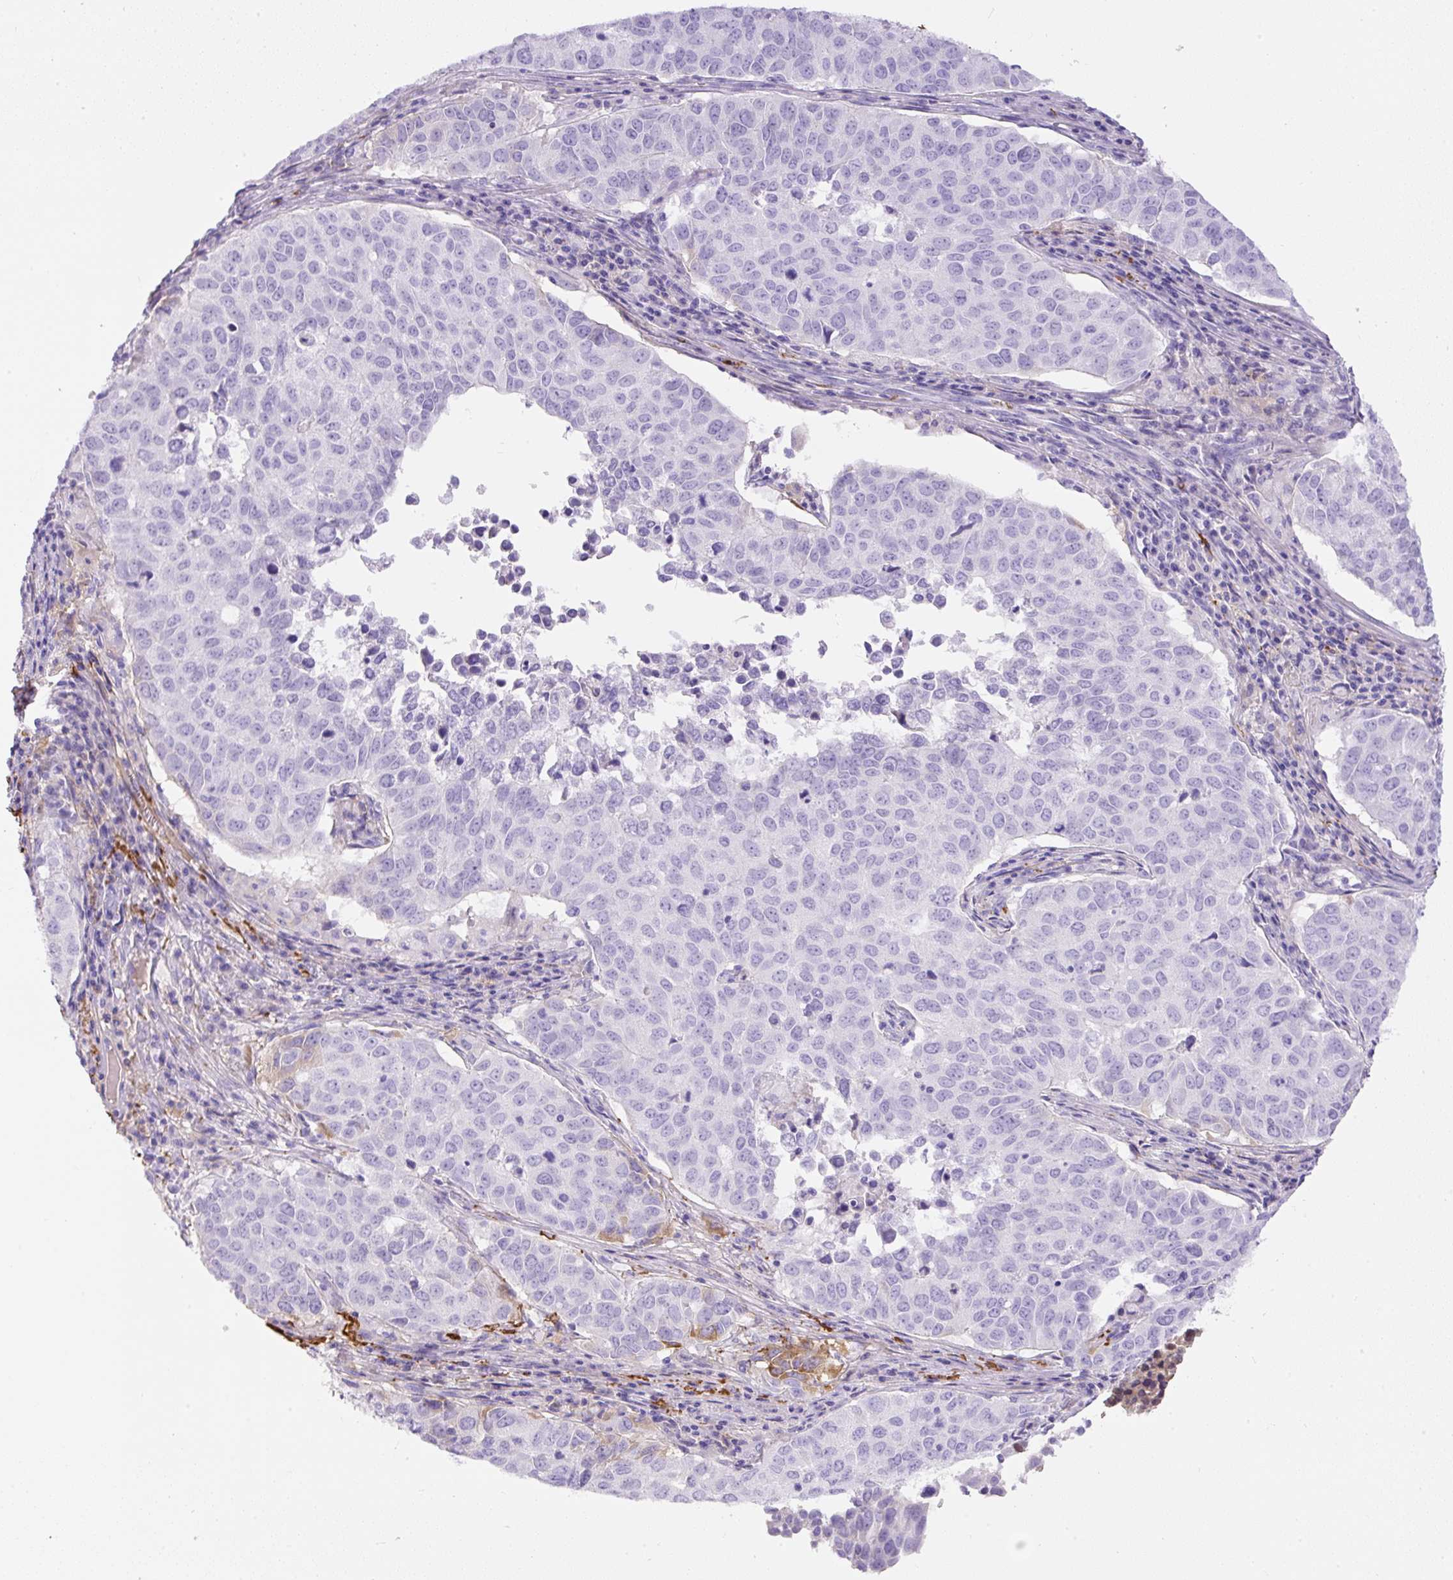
{"staining": {"intensity": "negative", "quantity": "none", "location": "none"}, "tissue": "lung cancer", "cell_type": "Tumor cells", "image_type": "cancer", "snomed": [{"axis": "morphology", "description": "Adenocarcinoma, NOS"}, {"axis": "topography", "description": "Lung"}], "caption": "DAB (3,3'-diaminobenzidine) immunohistochemical staining of lung adenocarcinoma exhibits no significant positivity in tumor cells.", "gene": "APCS", "patient": {"sex": "female", "age": 50}}